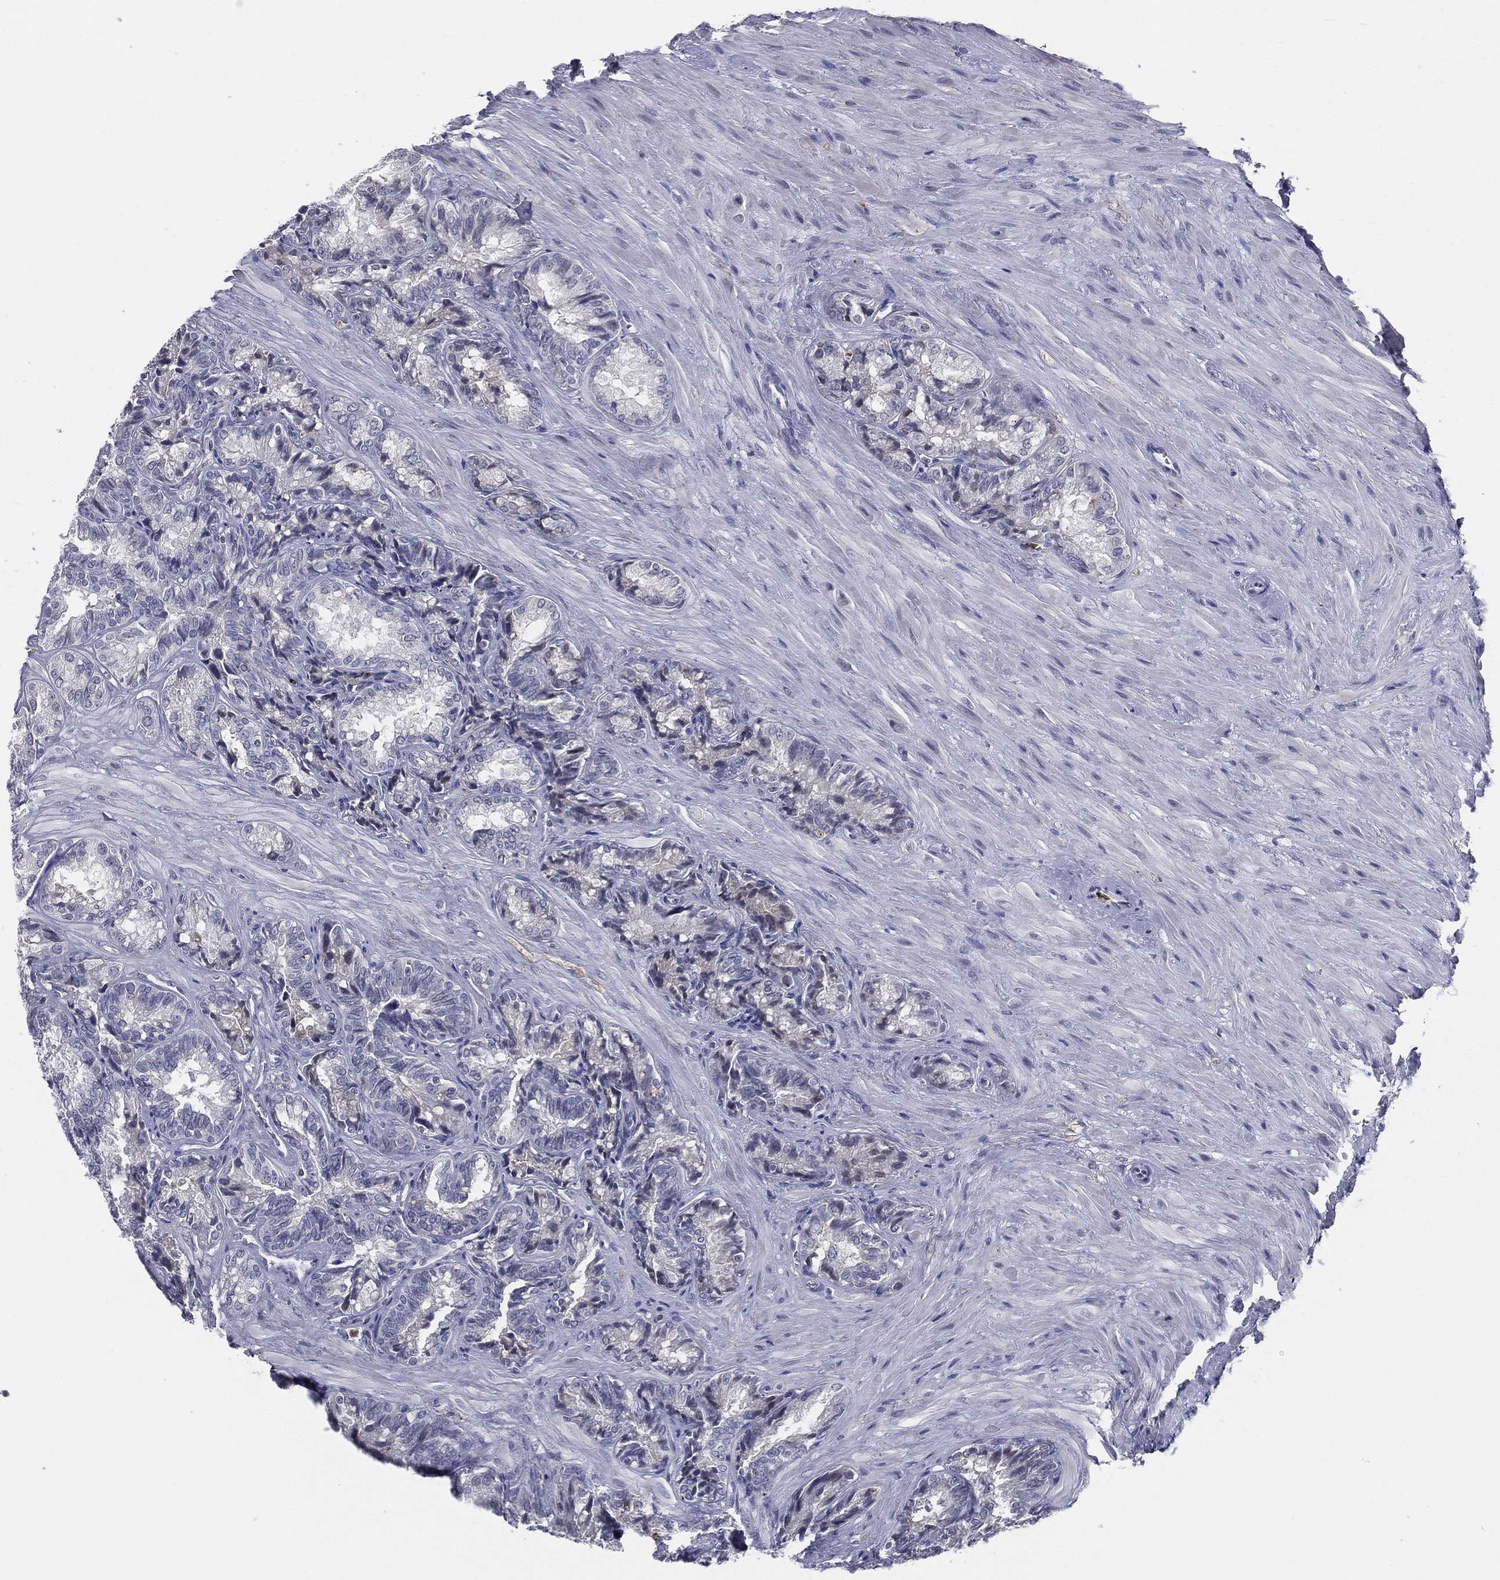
{"staining": {"intensity": "negative", "quantity": "none", "location": "none"}, "tissue": "seminal vesicle", "cell_type": "Glandular cells", "image_type": "normal", "snomed": [{"axis": "morphology", "description": "Normal tissue, NOS"}, {"axis": "topography", "description": "Seminal veicle"}], "caption": "Immunohistochemistry (IHC) micrograph of benign seminal vesicle: seminal vesicle stained with DAB (3,3'-diaminobenzidine) exhibits no significant protein positivity in glandular cells. (Immunohistochemistry (IHC), brightfield microscopy, high magnification).", "gene": "EVI2B", "patient": {"sex": "male", "age": 68}}